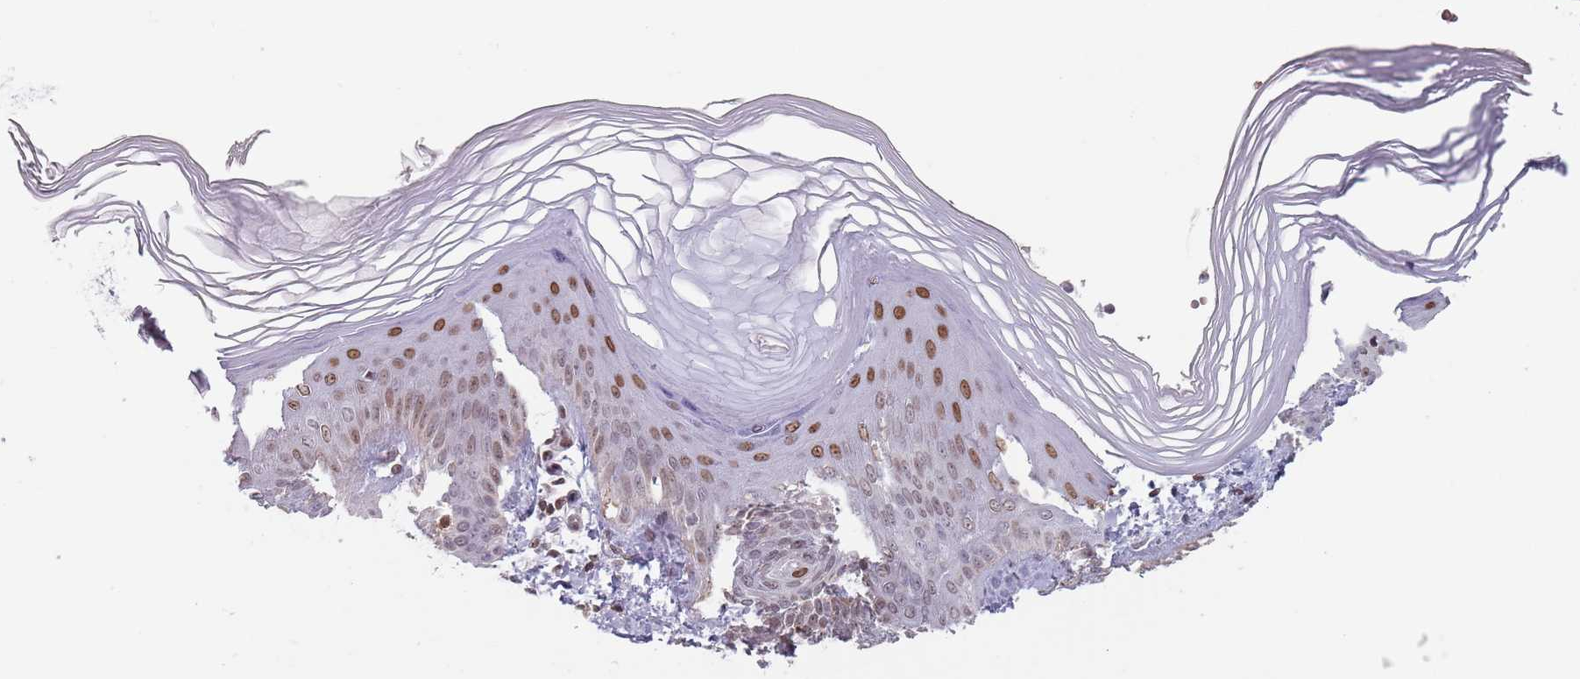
{"staining": {"intensity": "moderate", "quantity": "<25%", "location": "nuclear"}, "tissue": "skin", "cell_type": "Epidermal cells", "image_type": "normal", "snomed": [{"axis": "morphology", "description": "Normal tissue, NOS"}, {"axis": "morphology", "description": "Inflammation, NOS"}, {"axis": "topography", "description": "Soft tissue"}, {"axis": "topography", "description": "Anal"}], "caption": "Immunohistochemistry photomicrograph of unremarkable skin: skin stained using IHC displays low levels of moderate protein expression localized specifically in the nuclear of epidermal cells, appearing as a nuclear brown color.", "gene": "MFSD12", "patient": {"sex": "female", "age": 15}}